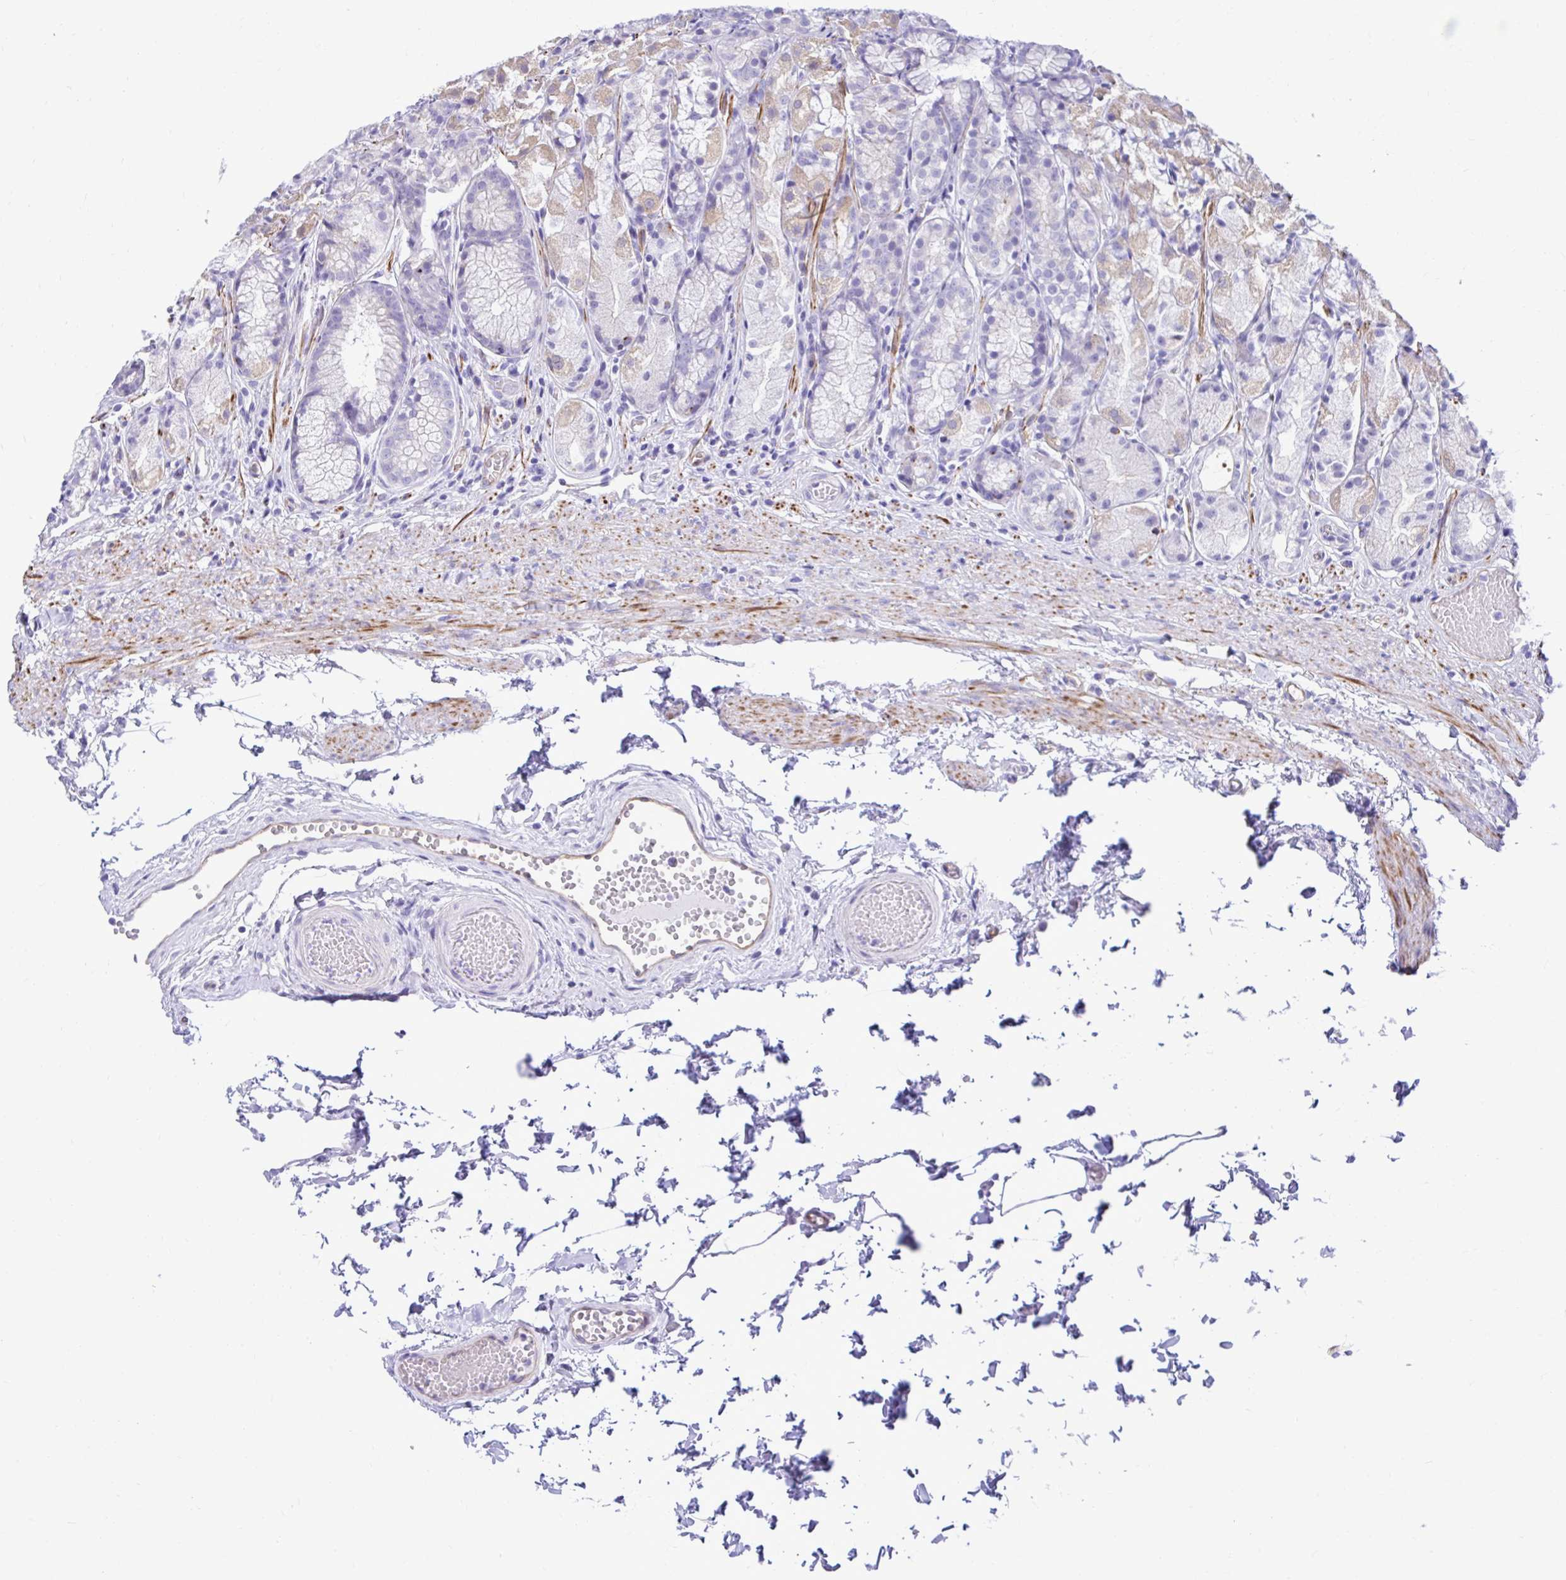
{"staining": {"intensity": "negative", "quantity": "none", "location": "none"}, "tissue": "stomach", "cell_type": "Glandular cells", "image_type": "normal", "snomed": [{"axis": "morphology", "description": "Normal tissue, NOS"}, {"axis": "topography", "description": "Stomach"}], "caption": "DAB immunohistochemical staining of normal stomach shows no significant positivity in glandular cells. Brightfield microscopy of immunohistochemistry (IHC) stained with DAB (brown) and hematoxylin (blue), captured at high magnification.", "gene": "ABCG2", "patient": {"sex": "male", "age": 70}}